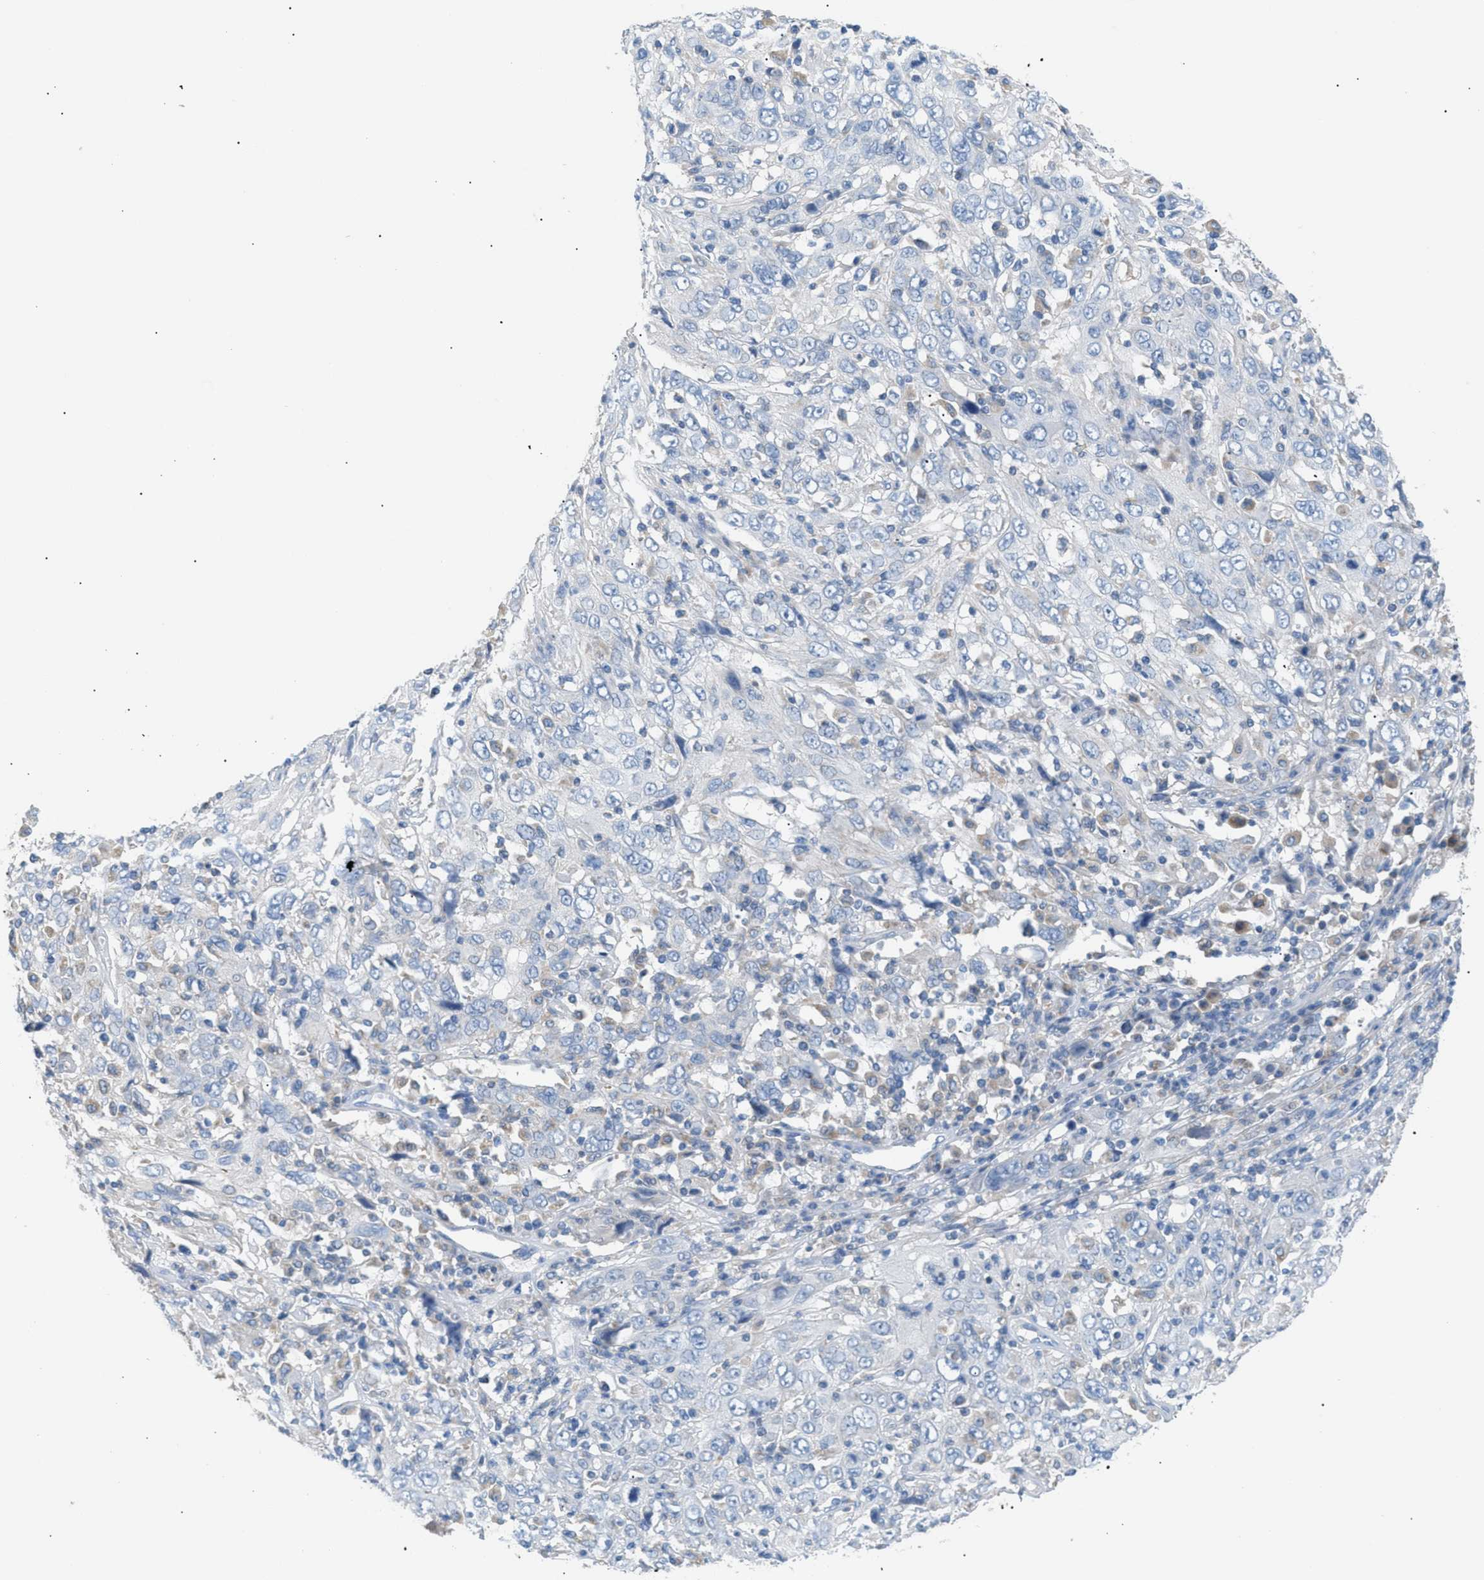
{"staining": {"intensity": "negative", "quantity": "none", "location": "none"}, "tissue": "cervical cancer", "cell_type": "Tumor cells", "image_type": "cancer", "snomed": [{"axis": "morphology", "description": "Squamous cell carcinoma, NOS"}, {"axis": "topography", "description": "Cervix"}], "caption": "Immunohistochemistry (IHC) photomicrograph of neoplastic tissue: human cervical squamous cell carcinoma stained with DAB displays no significant protein staining in tumor cells. The staining was performed using DAB to visualize the protein expression in brown, while the nuclei were stained in blue with hematoxylin (Magnification: 20x).", "gene": "ILDR1", "patient": {"sex": "female", "age": 46}}